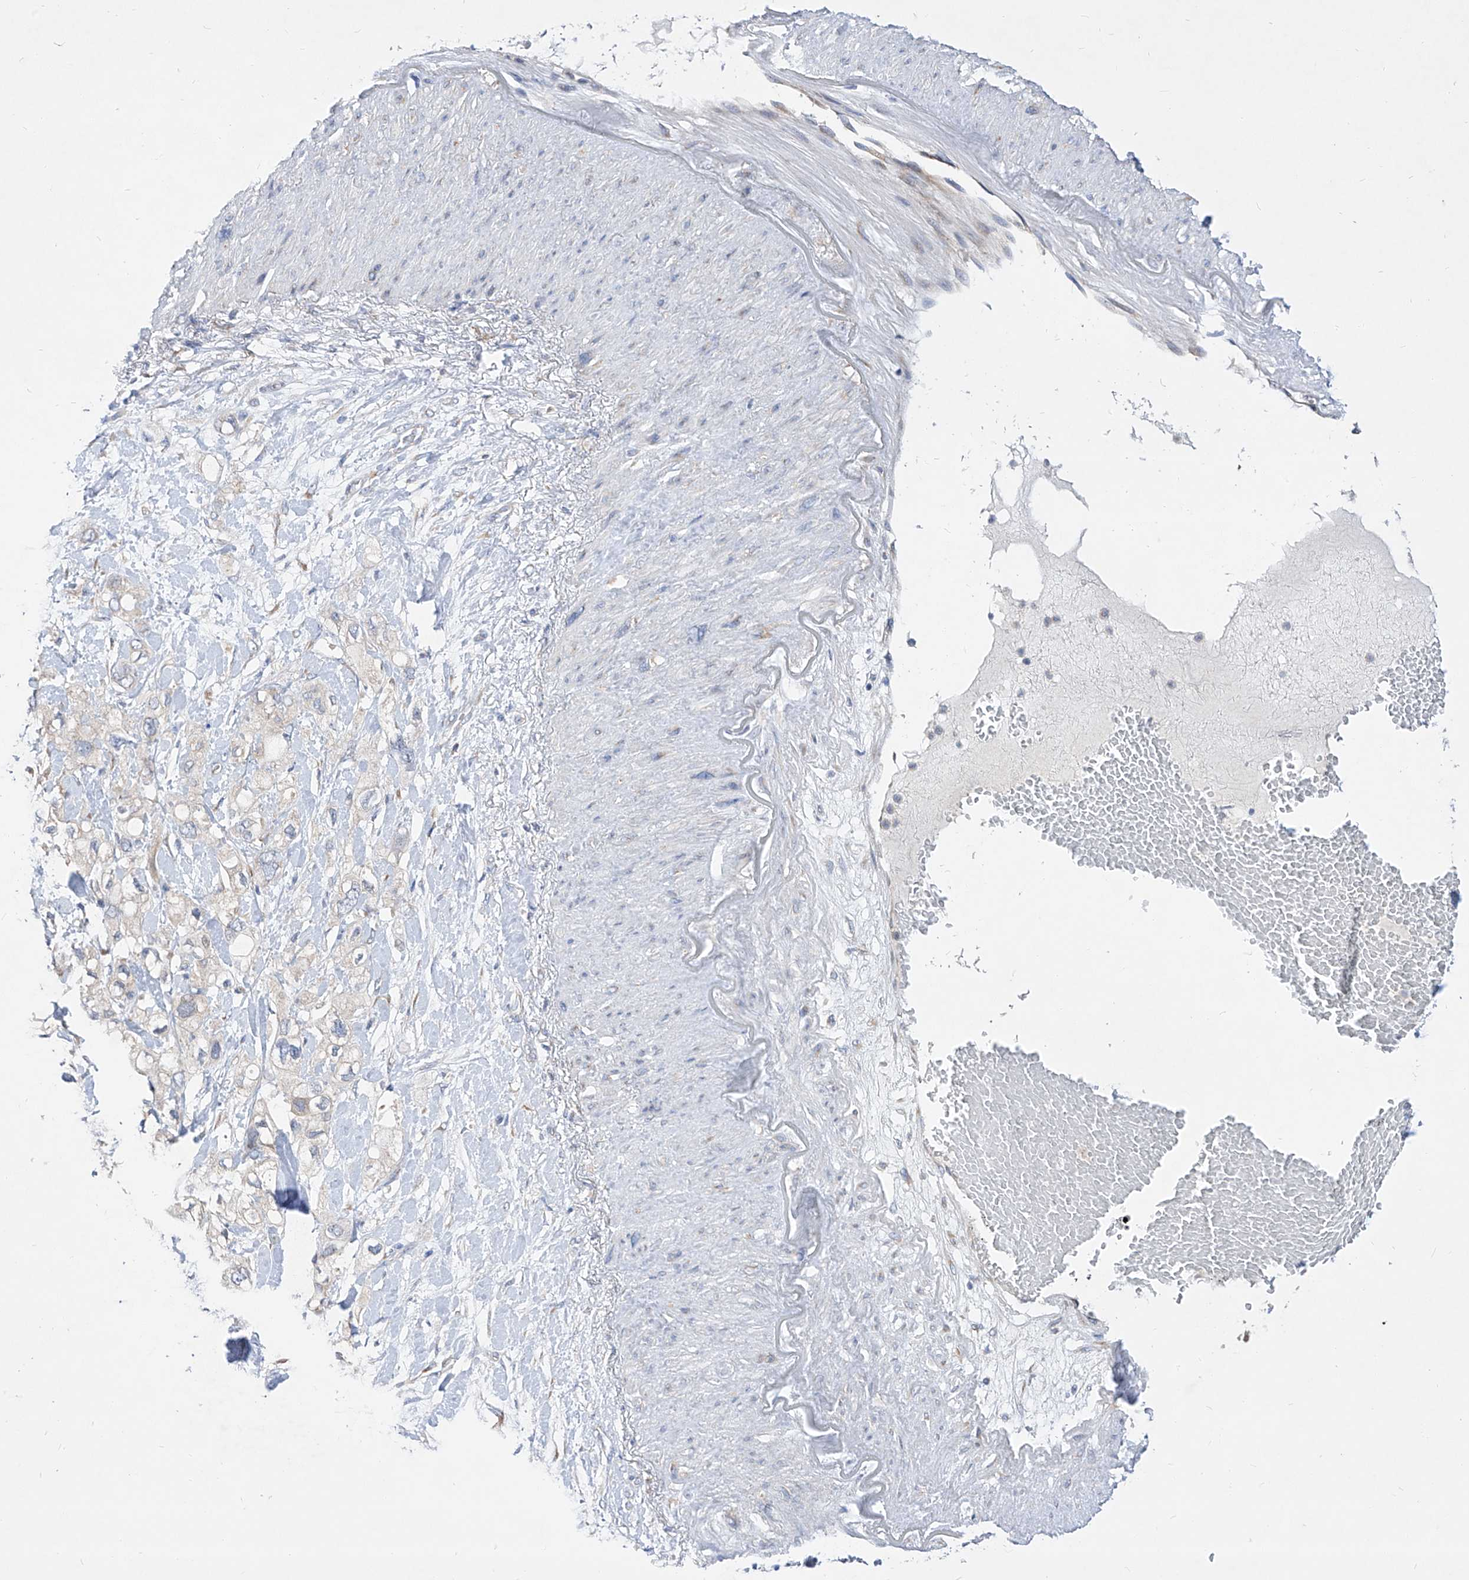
{"staining": {"intensity": "weak", "quantity": "<25%", "location": "cytoplasmic/membranous"}, "tissue": "pancreatic cancer", "cell_type": "Tumor cells", "image_type": "cancer", "snomed": [{"axis": "morphology", "description": "Adenocarcinoma, NOS"}, {"axis": "topography", "description": "Pancreas"}], "caption": "Immunohistochemistry (IHC) of human pancreatic cancer (adenocarcinoma) displays no positivity in tumor cells.", "gene": "UFL1", "patient": {"sex": "female", "age": 56}}